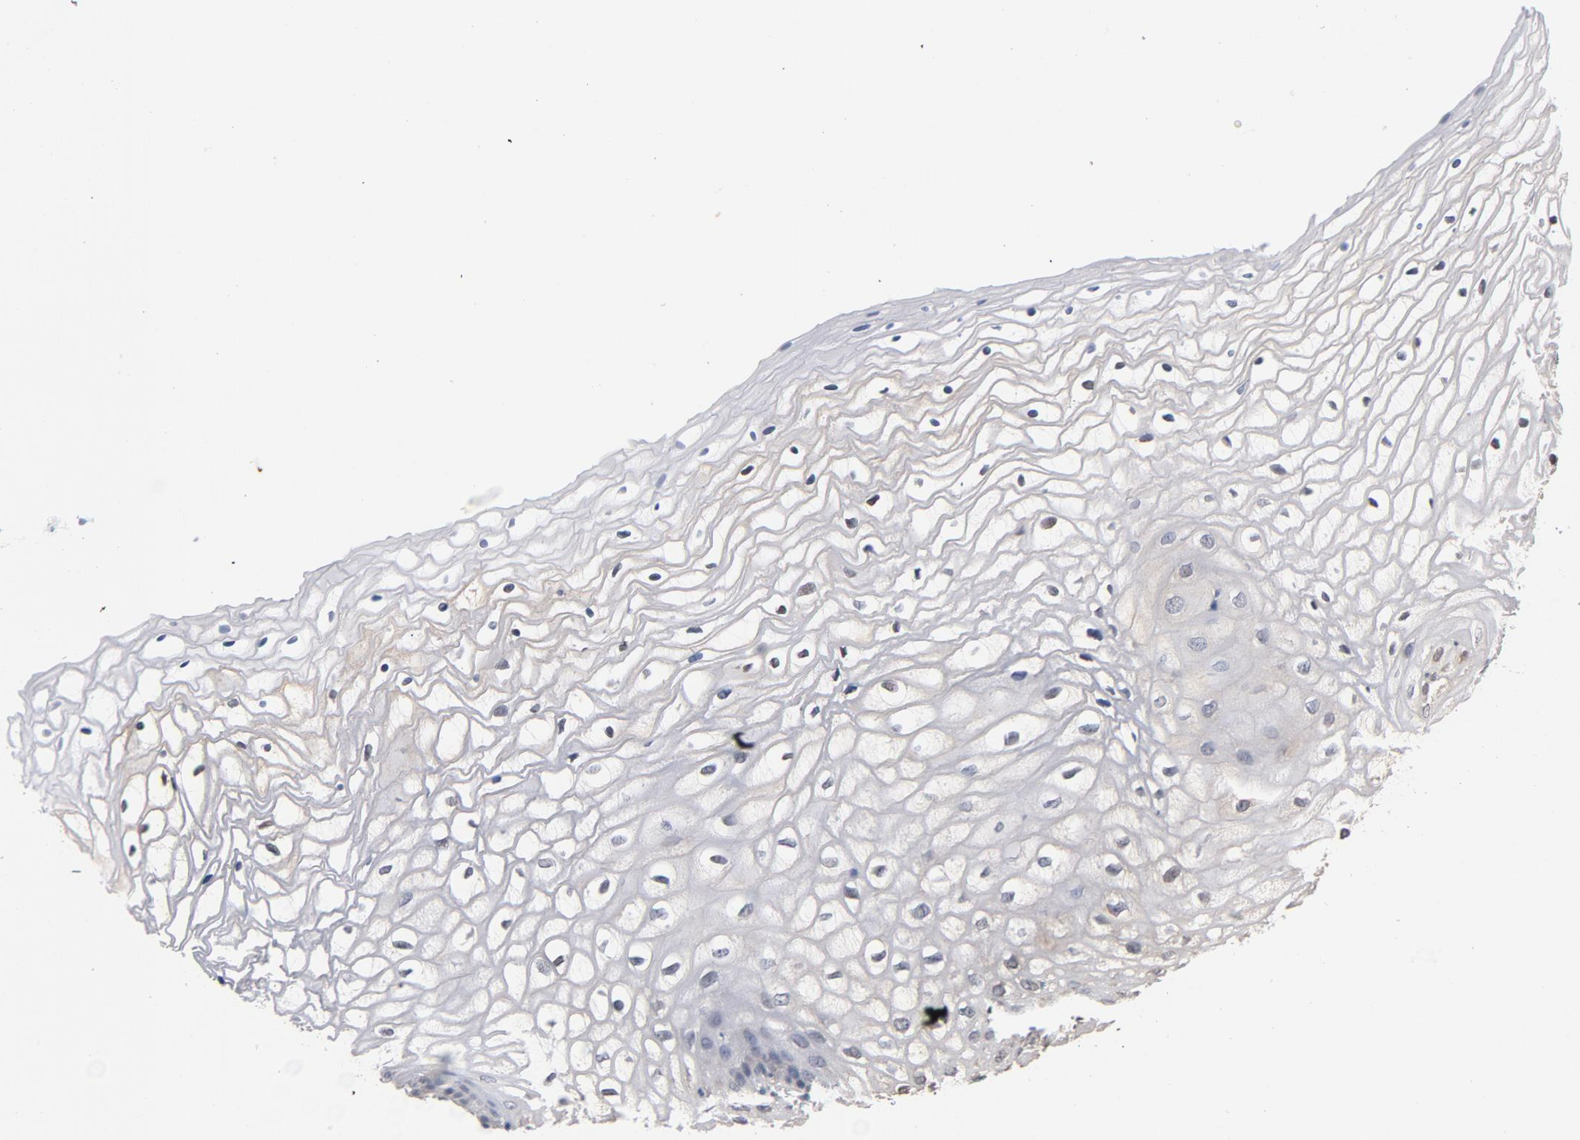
{"staining": {"intensity": "weak", "quantity": "<25%", "location": "cytoplasmic/membranous"}, "tissue": "vagina", "cell_type": "Squamous epithelial cells", "image_type": "normal", "snomed": [{"axis": "morphology", "description": "Normal tissue, NOS"}, {"axis": "topography", "description": "Vagina"}], "caption": "Immunohistochemistry (IHC) of normal human vagina exhibits no positivity in squamous epithelial cells.", "gene": "MIF", "patient": {"sex": "female", "age": 34}}